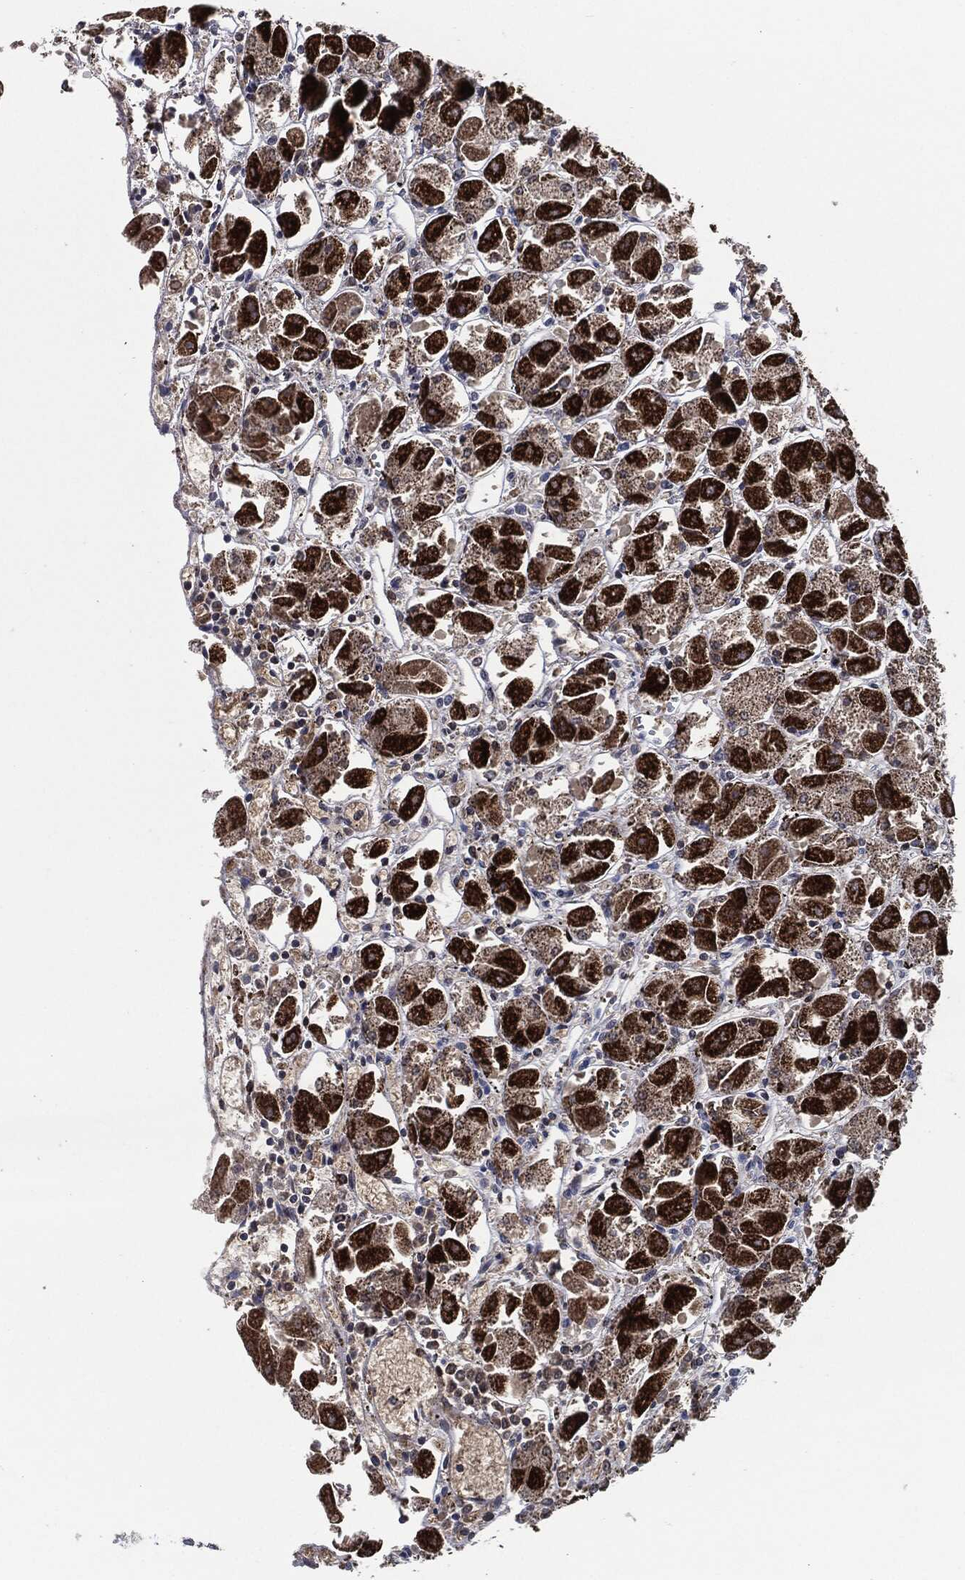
{"staining": {"intensity": "strong", "quantity": "25%-75%", "location": "cytoplasmic/membranous"}, "tissue": "stomach", "cell_type": "Glandular cells", "image_type": "normal", "snomed": [{"axis": "morphology", "description": "Normal tissue, NOS"}, {"axis": "topography", "description": "Stomach"}], "caption": "An immunohistochemistry (IHC) image of benign tissue is shown. Protein staining in brown labels strong cytoplasmic/membranous positivity in stomach within glandular cells. The staining is performed using DAB brown chromogen to label protein expression. The nuclei are counter-stained blue using hematoxylin.", "gene": "NDUFV2", "patient": {"sex": "male", "age": 70}}